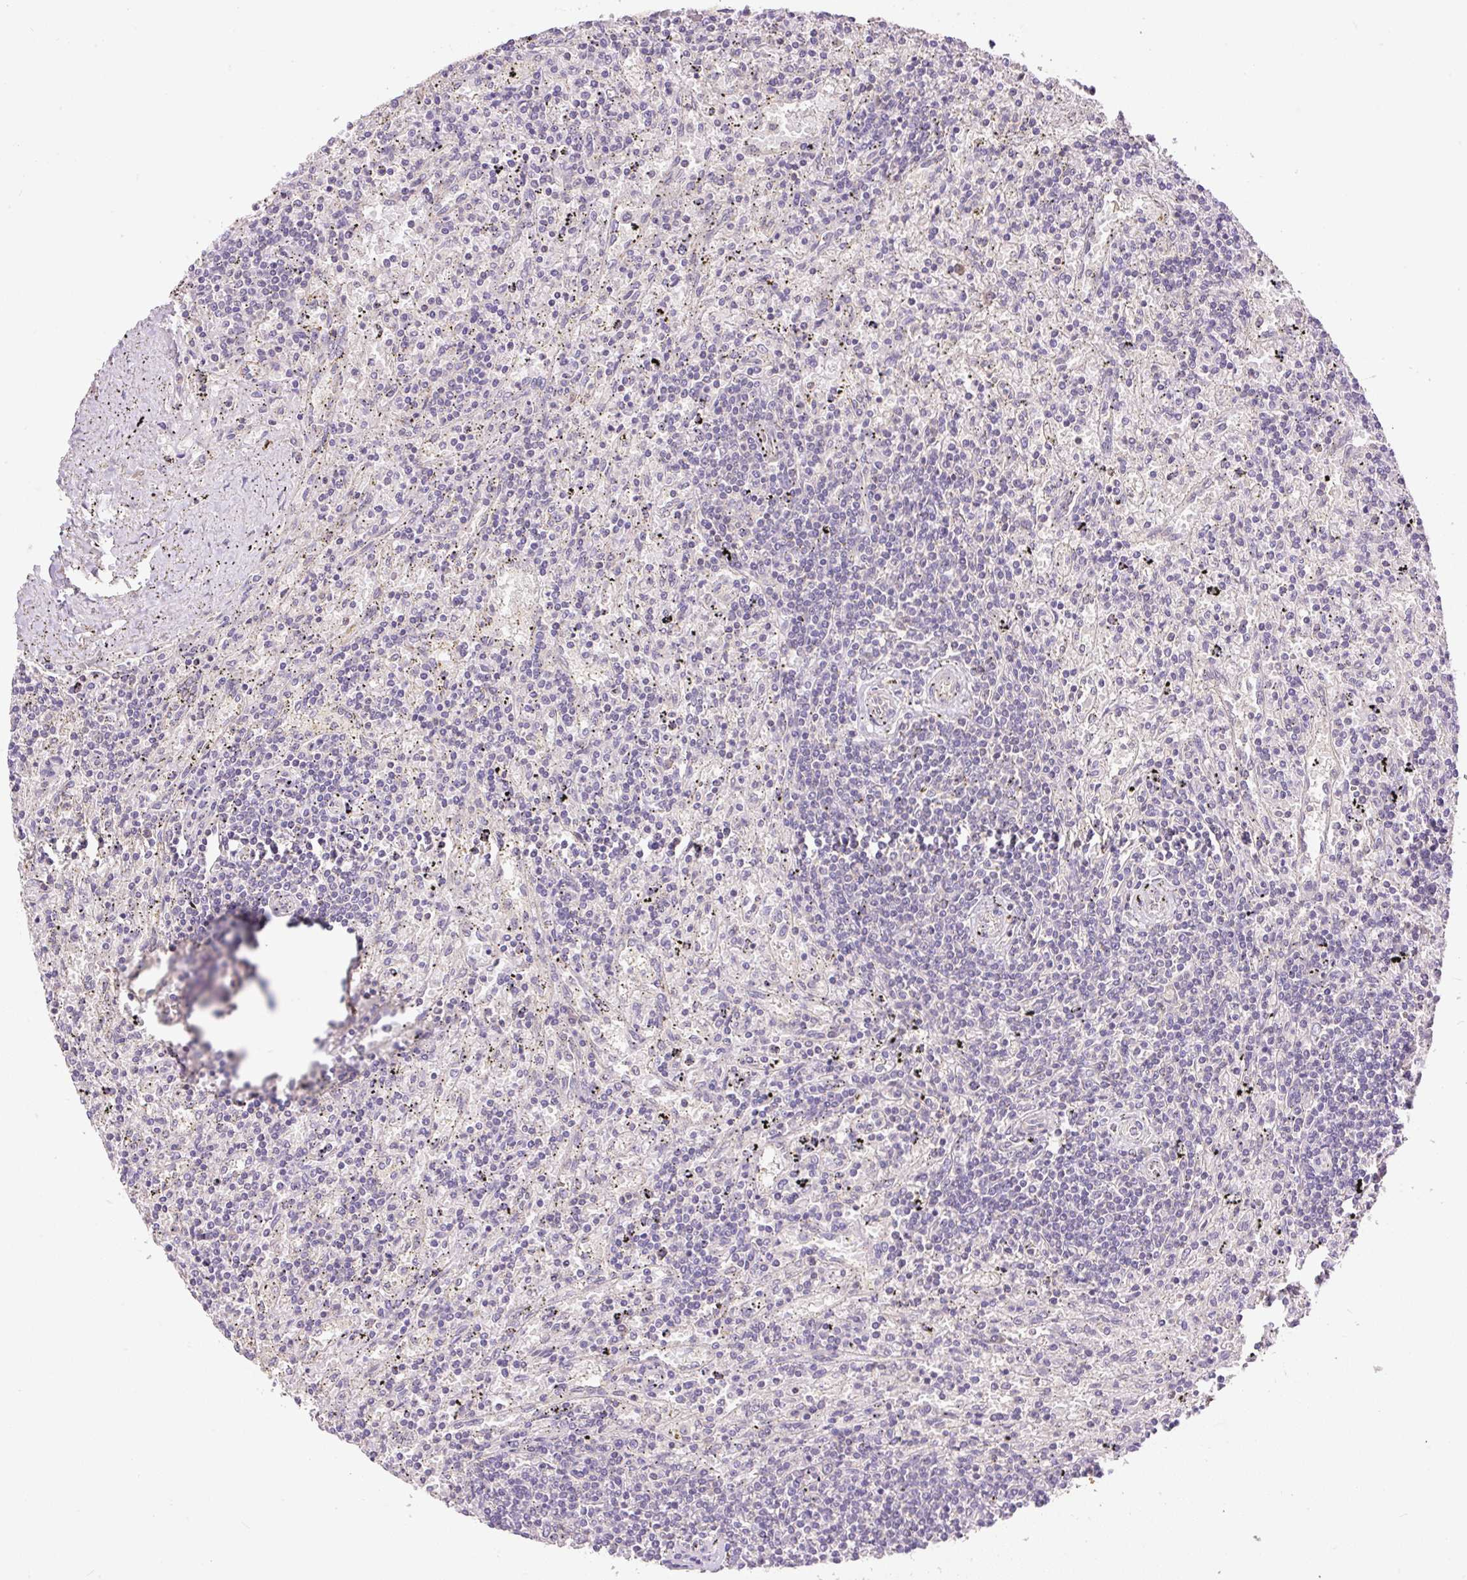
{"staining": {"intensity": "negative", "quantity": "none", "location": "none"}, "tissue": "lymphoma", "cell_type": "Tumor cells", "image_type": "cancer", "snomed": [{"axis": "morphology", "description": "Malignant lymphoma, non-Hodgkin's type, Low grade"}, {"axis": "topography", "description": "Spleen"}], "caption": "Immunohistochemistry micrograph of neoplastic tissue: human malignant lymphoma, non-Hodgkin's type (low-grade) stained with DAB (3,3'-diaminobenzidine) shows no significant protein expression in tumor cells.", "gene": "COX8A", "patient": {"sex": "male", "age": 76}}